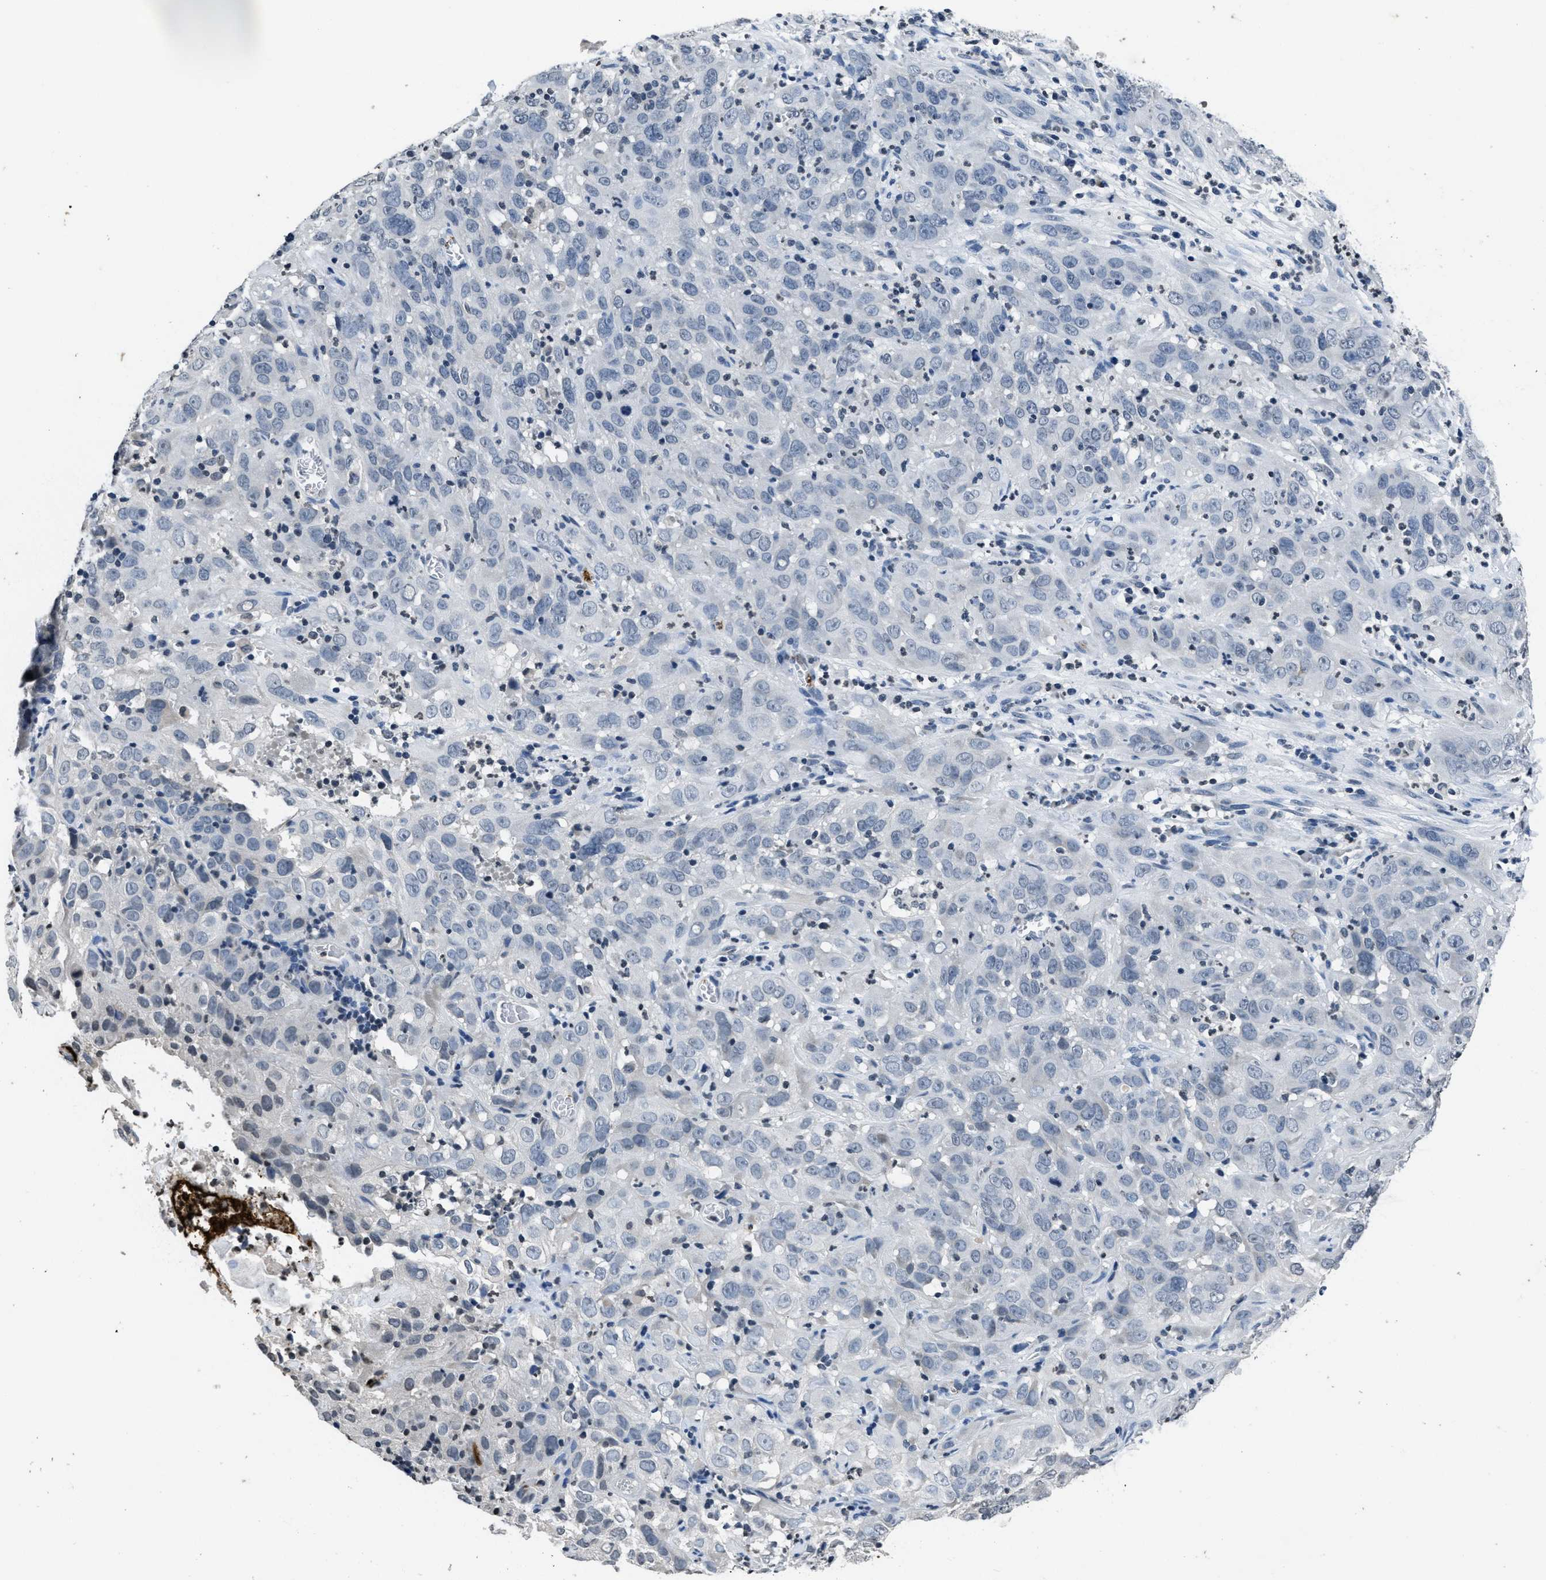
{"staining": {"intensity": "negative", "quantity": "none", "location": "none"}, "tissue": "cervical cancer", "cell_type": "Tumor cells", "image_type": "cancer", "snomed": [{"axis": "morphology", "description": "Squamous cell carcinoma, NOS"}, {"axis": "topography", "description": "Cervix"}], "caption": "Human cervical squamous cell carcinoma stained for a protein using IHC reveals no positivity in tumor cells.", "gene": "ITGA2B", "patient": {"sex": "female", "age": 32}}